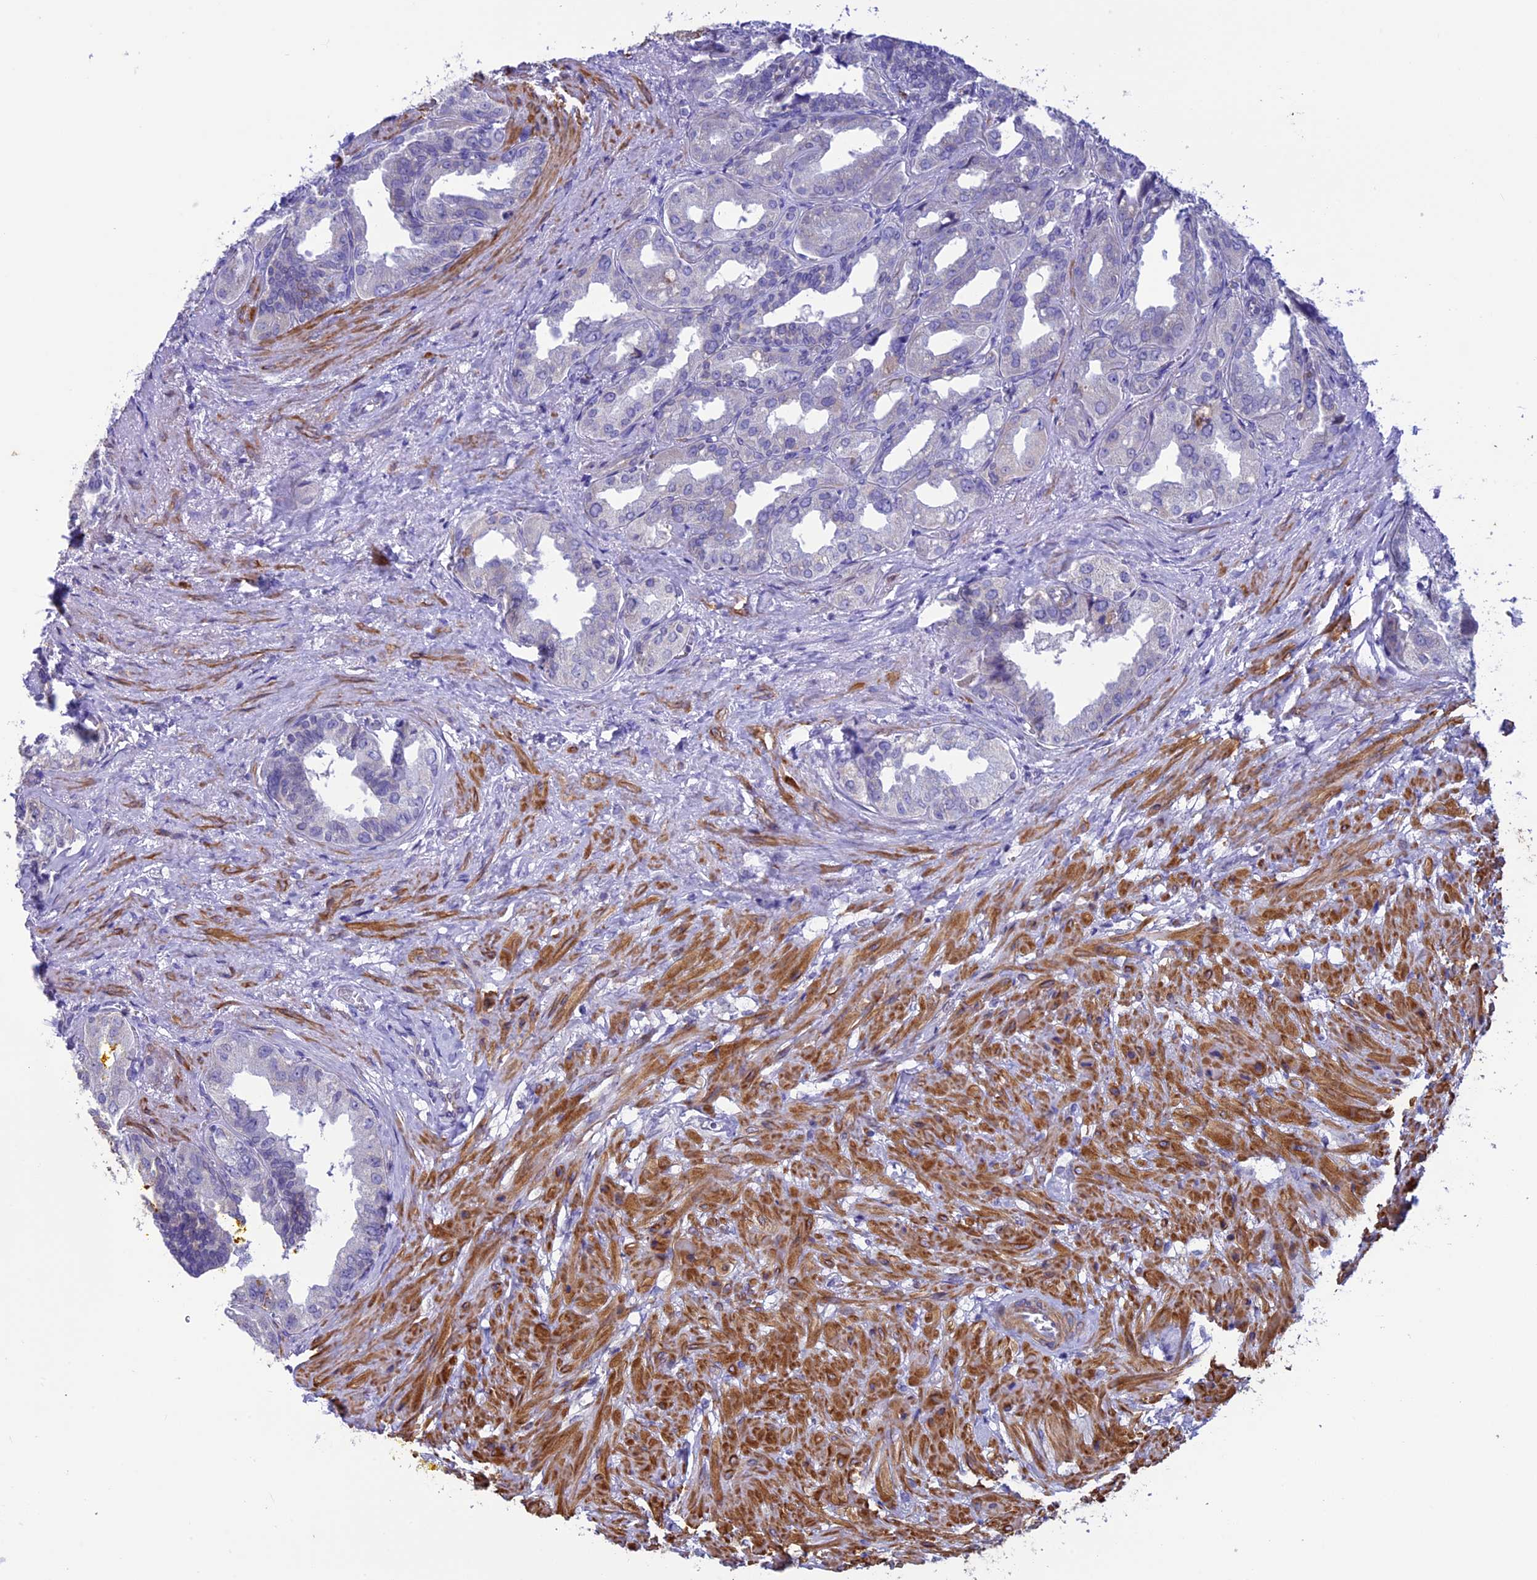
{"staining": {"intensity": "negative", "quantity": "none", "location": "none"}, "tissue": "seminal vesicle", "cell_type": "Glandular cells", "image_type": "normal", "snomed": [{"axis": "morphology", "description": "Normal tissue, NOS"}, {"axis": "topography", "description": "Seminal veicle"}], "caption": "IHC image of benign human seminal vesicle stained for a protein (brown), which reveals no positivity in glandular cells.", "gene": "IGSF6", "patient": {"sex": "male", "age": 63}}